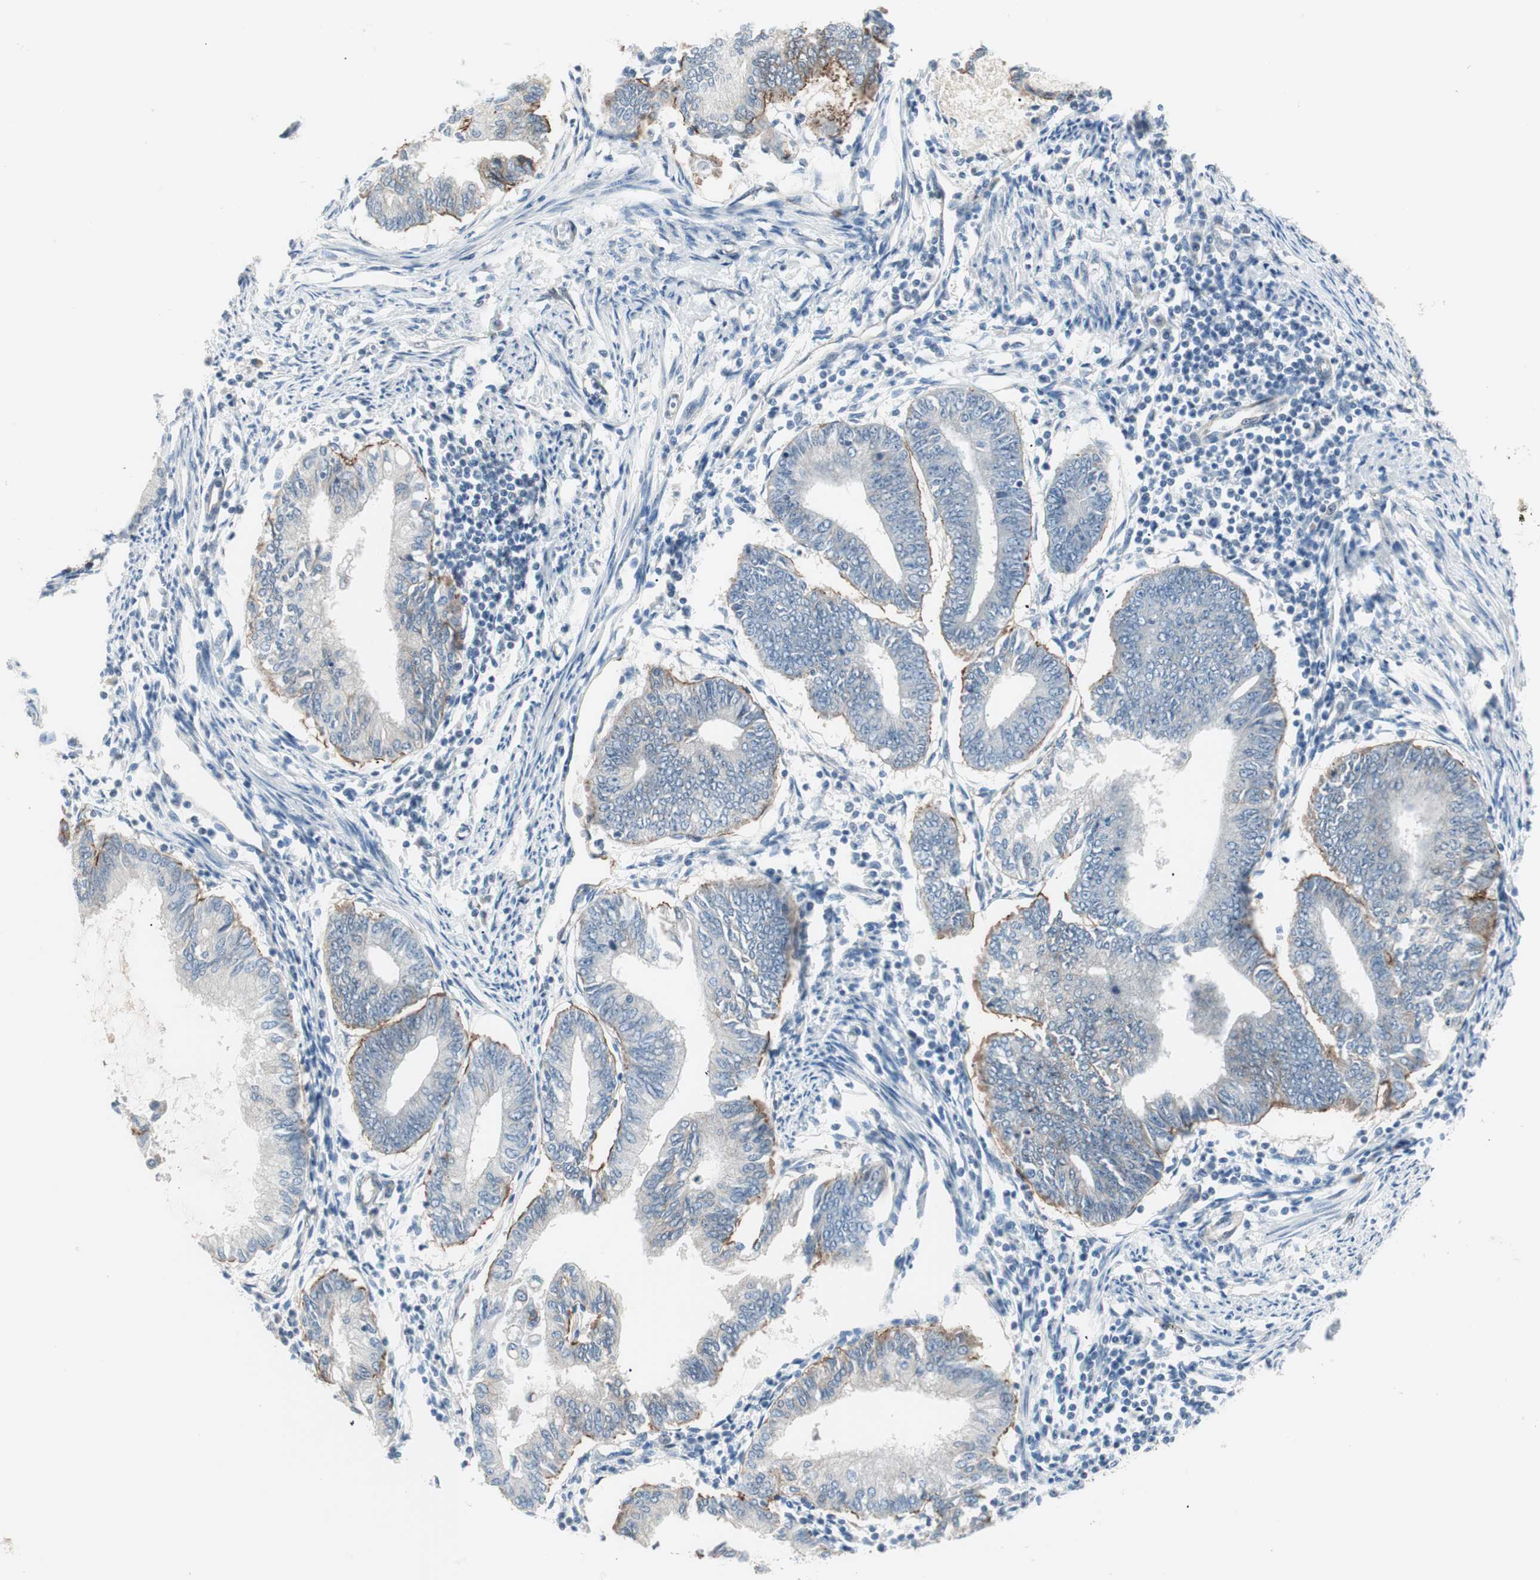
{"staining": {"intensity": "negative", "quantity": "none", "location": "none"}, "tissue": "endometrial cancer", "cell_type": "Tumor cells", "image_type": "cancer", "snomed": [{"axis": "morphology", "description": "Adenocarcinoma, NOS"}, {"axis": "topography", "description": "Endometrium"}], "caption": "Endometrial adenocarcinoma was stained to show a protein in brown. There is no significant positivity in tumor cells. The staining is performed using DAB (3,3'-diaminobenzidine) brown chromogen with nuclei counter-stained in using hematoxylin.", "gene": "ITGB4", "patient": {"sex": "female", "age": 86}}